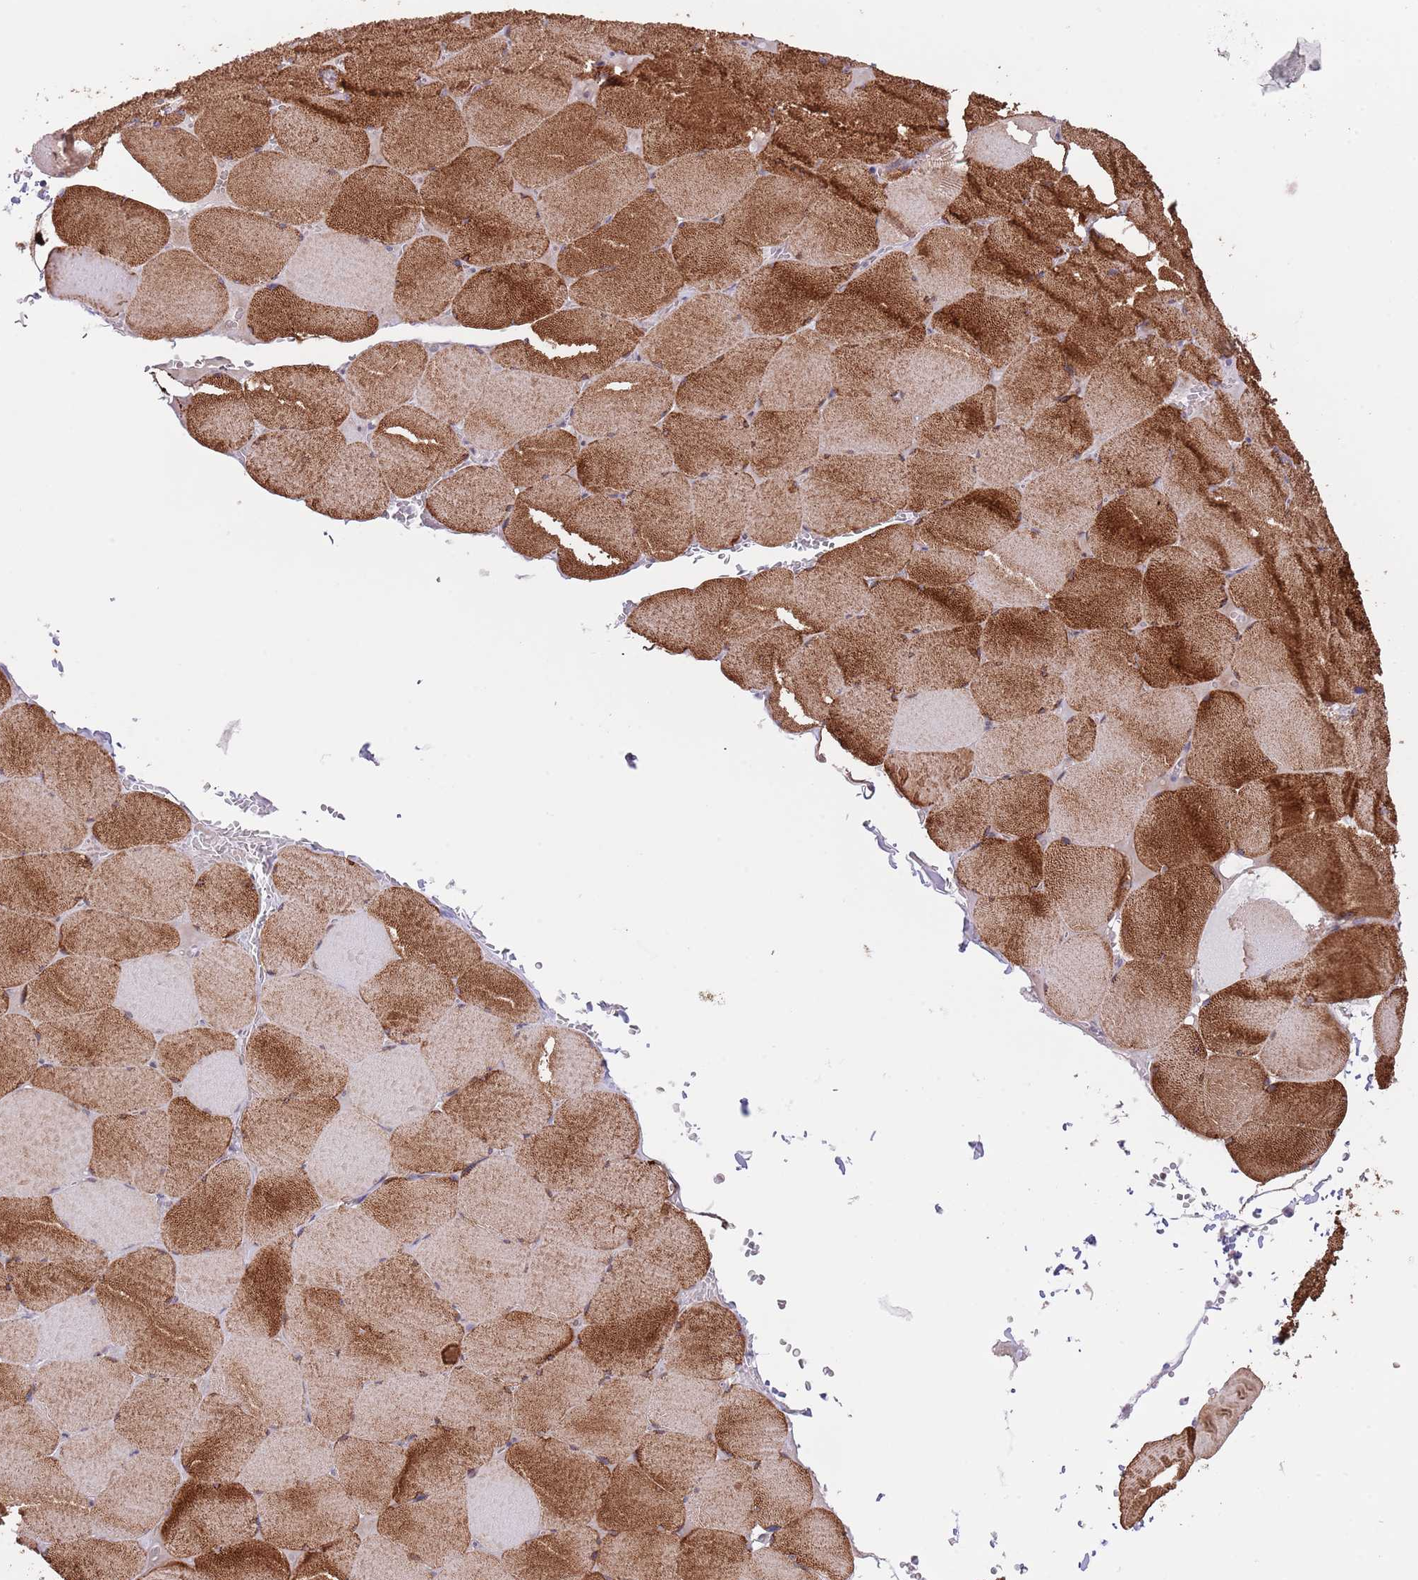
{"staining": {"intensity": "strong", "quantity": ">75%", "location": "cytoplasmic/membranous"}, "tissue": "skeletal muscle", "cell_type": "Myocytes", "image_type": "normal", "snomed": [{"axis": "morphology", "description": "Normal tissue, NOS"}, {"axis": "topography", "description": "Skeletal muscle"}, {"axis": "topography", "description": "Head-Neck"}], "caption": "A brown stain labels strong cytoplasmic/membranous staining of a protein in myocytes of benign skeletal muscle.", "gene": "AP1S2", "patient": {"sex": "male", "age": 66}}